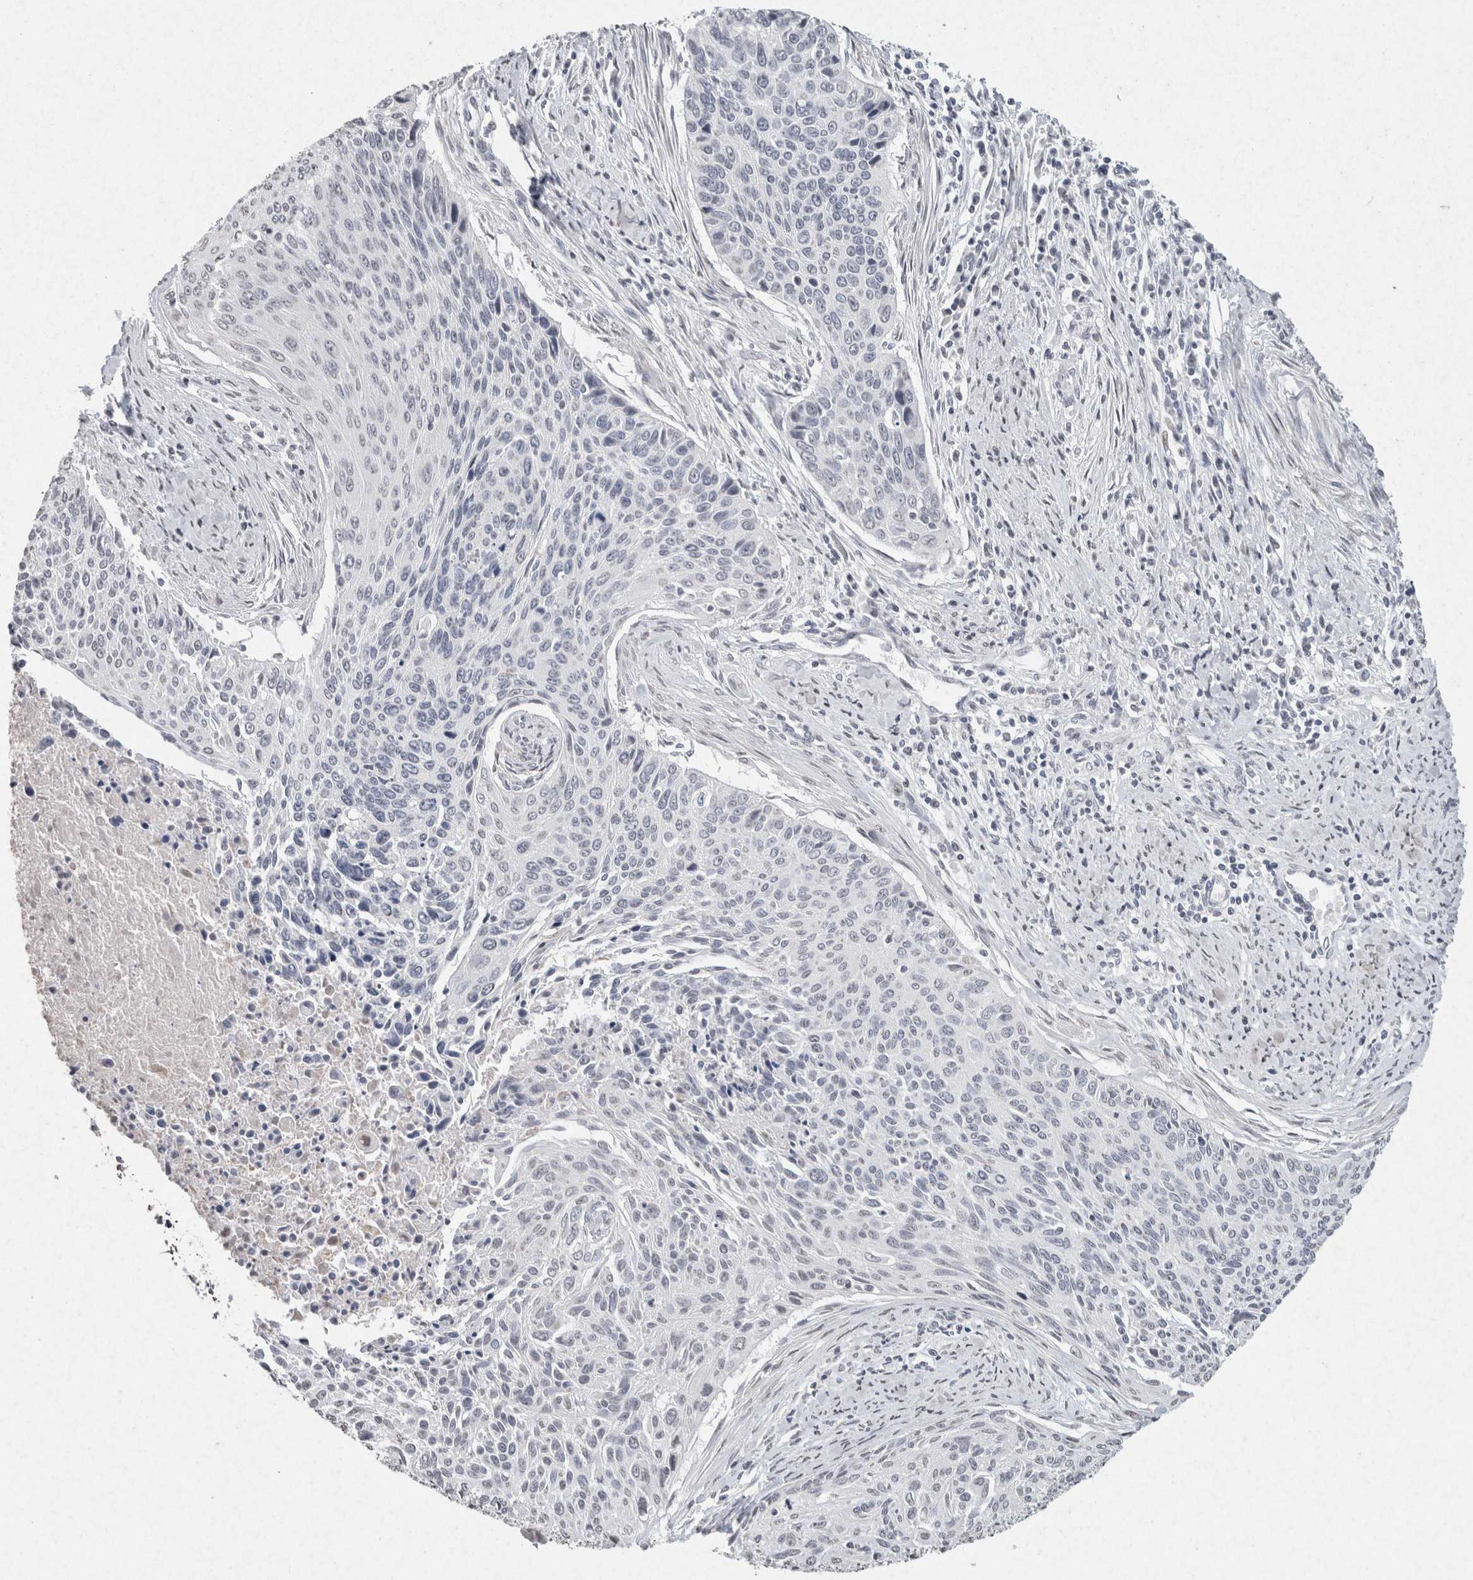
{"staining": {"intensity": "negative", "quantity": "none", "location": "none"}, "tissue": "cervical cancer", "cell_type": "Tumor cells", "image_type": "cancer", "snomed": [{"axis": "morphology", "description": "Squamous cell carcinoma, NOS"}, {"axis": "topography", "description": "Cervix"}], "caption": "IHC histopathology image of neoplastic tissue: cervical cancer stained with DAB (3,3'-diaminobenzidine) exhibits no significant protein staining in tumor cells. Nuclei are stained in blue.", "gene": "CNTN1", "patient": {"sex": "female", "age": 55}}